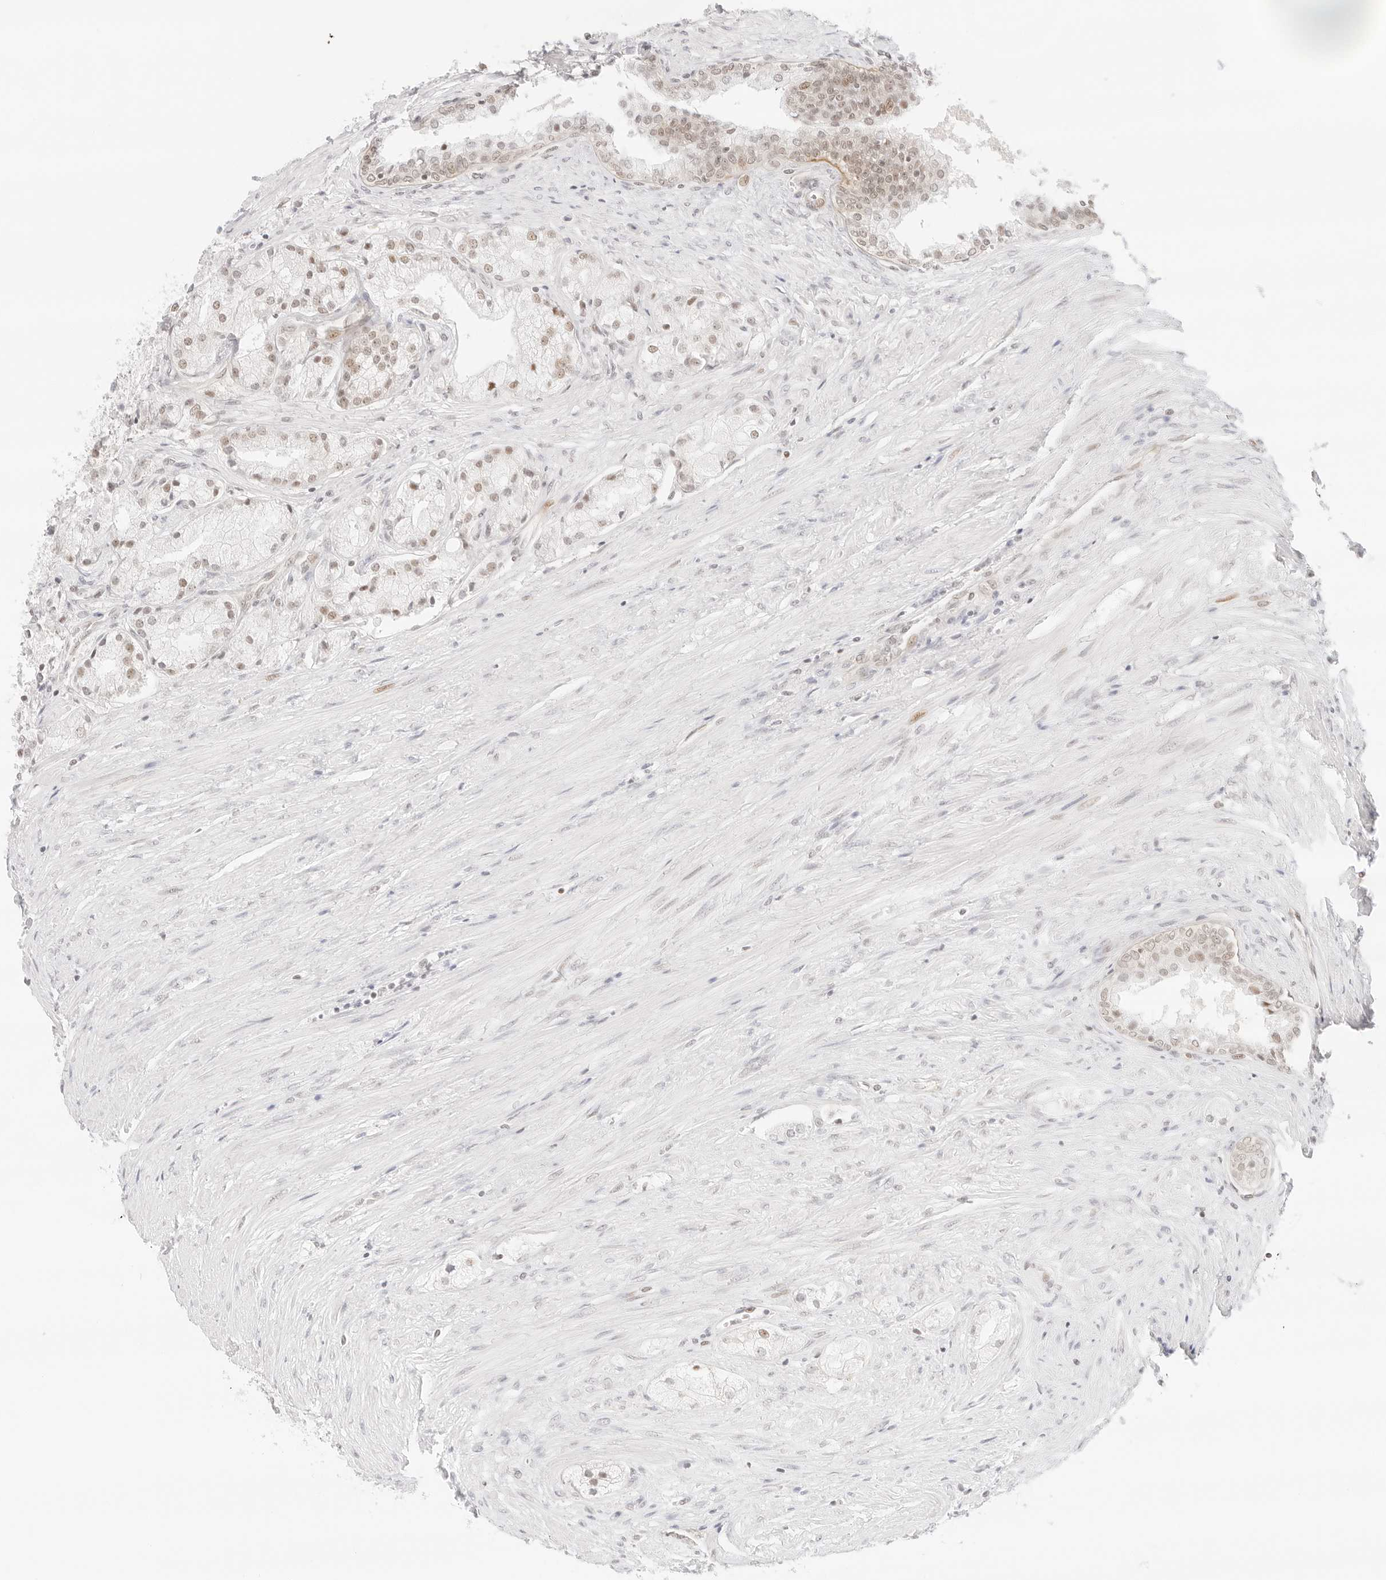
{"staining": {"intensity": "weak", "quantity": ">75%", "location": "nuclear"}, "tissue": "prostate cancer", "cell_type": "Tumor cells", "image_type": "cancer", "snomed": [{"axis": "morphology", "description": "Adenocarcinoma, High grade"}, {"axis": "topography", "description": "Prostate"}], "caption": "Immunohistochemical staining of human prostate cancer shows low levels of weak nuclear protein positivity in about >75% of tumor cells. The protein is stained brown, and the nuclei are stained in blue (DAB IHC with brightfield microscopy, high magnification).", "gene": "ITGA6", "patient": {"sex": "male", "age": 50}}